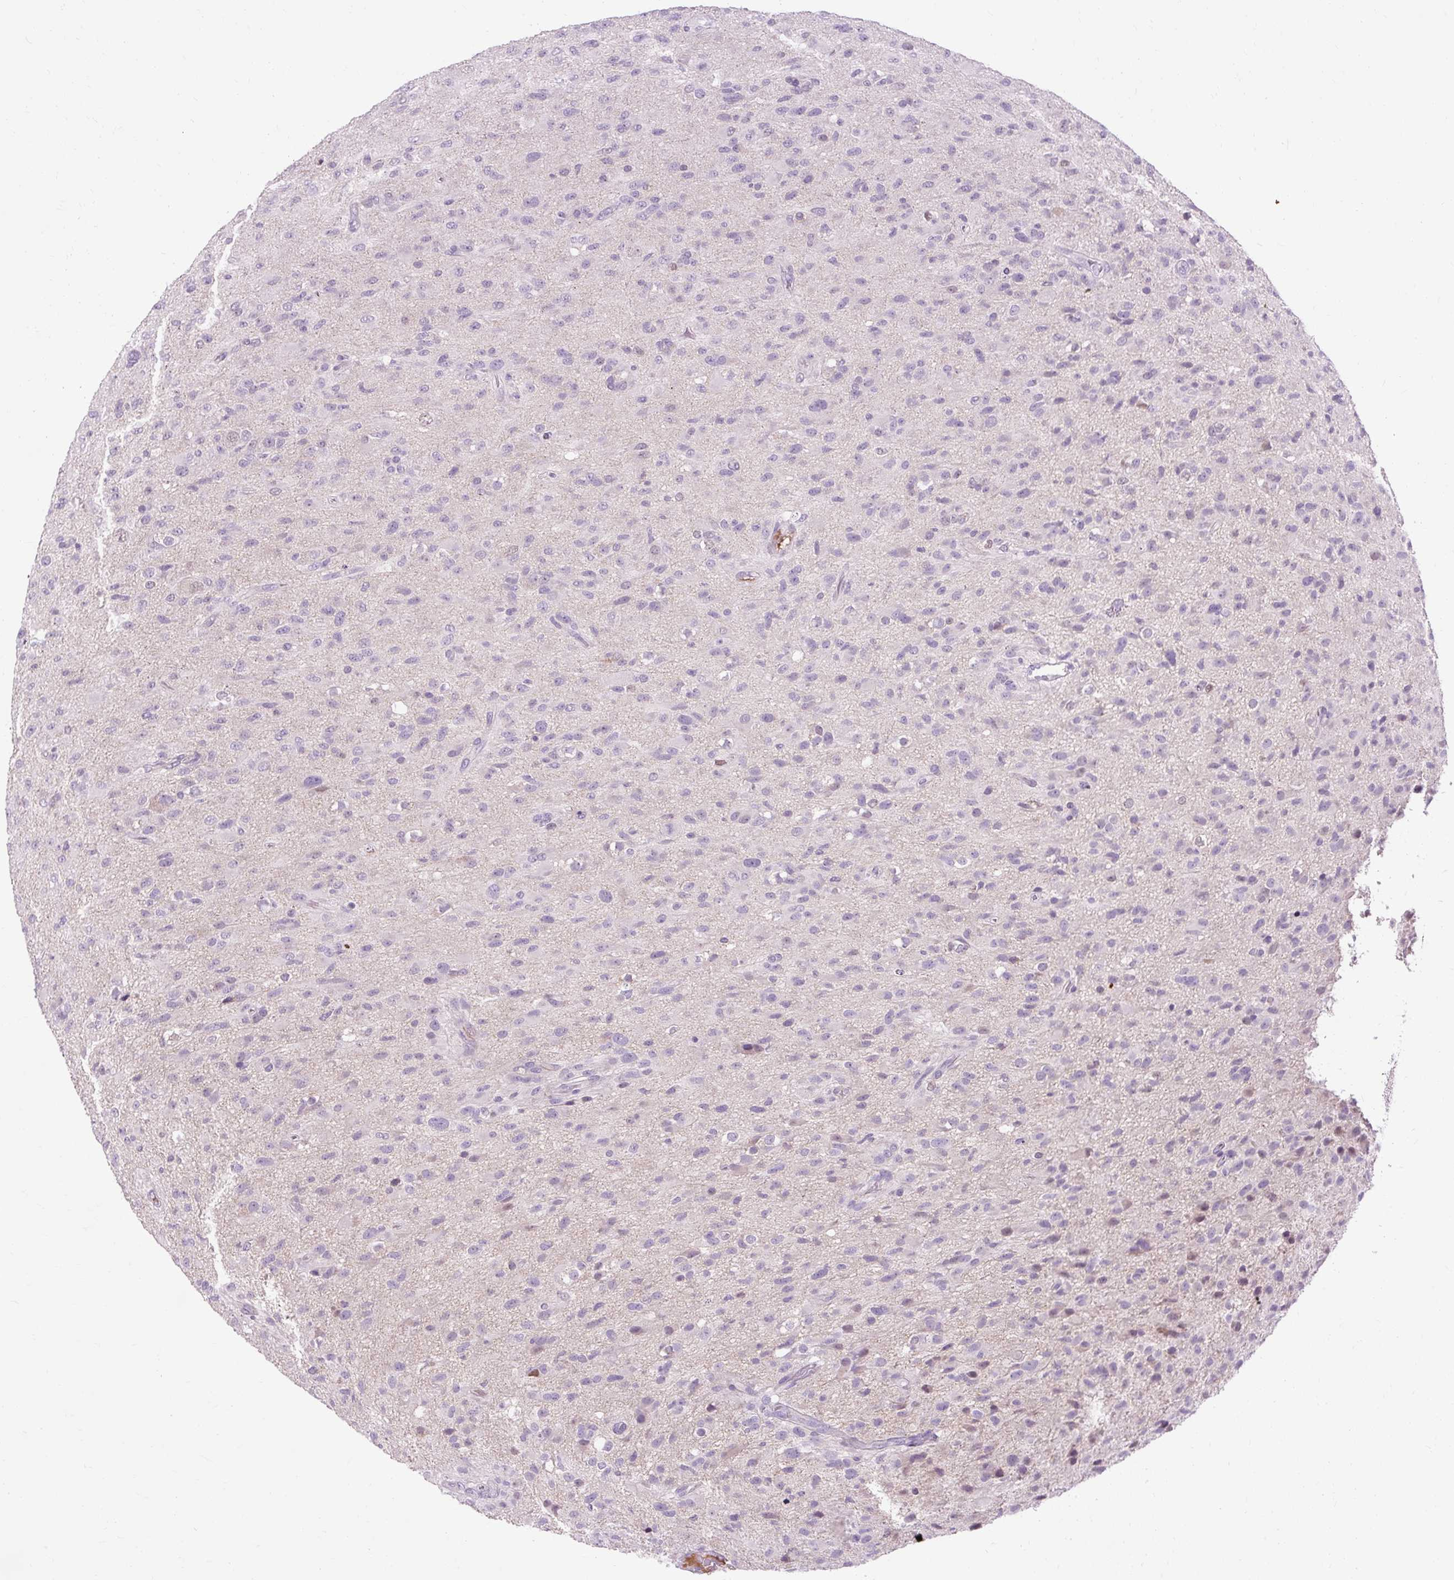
{"staining": {"intensity": "negative", "quantity": "none", "location": "none"}, "tissue": "glioma", "cell_type": "Tumor cells", "image_type": "cancer", "snomed": [{"axis": "morphology", "description": "Glioma, malignant, Low grade"}, {"axis": "topography", "description": "Brain"}], "caption": "The image reveals no staining of tumor cells in glioma.", "gene": "ARRDC2", "patient": {"sex": "male", "age": 65}}